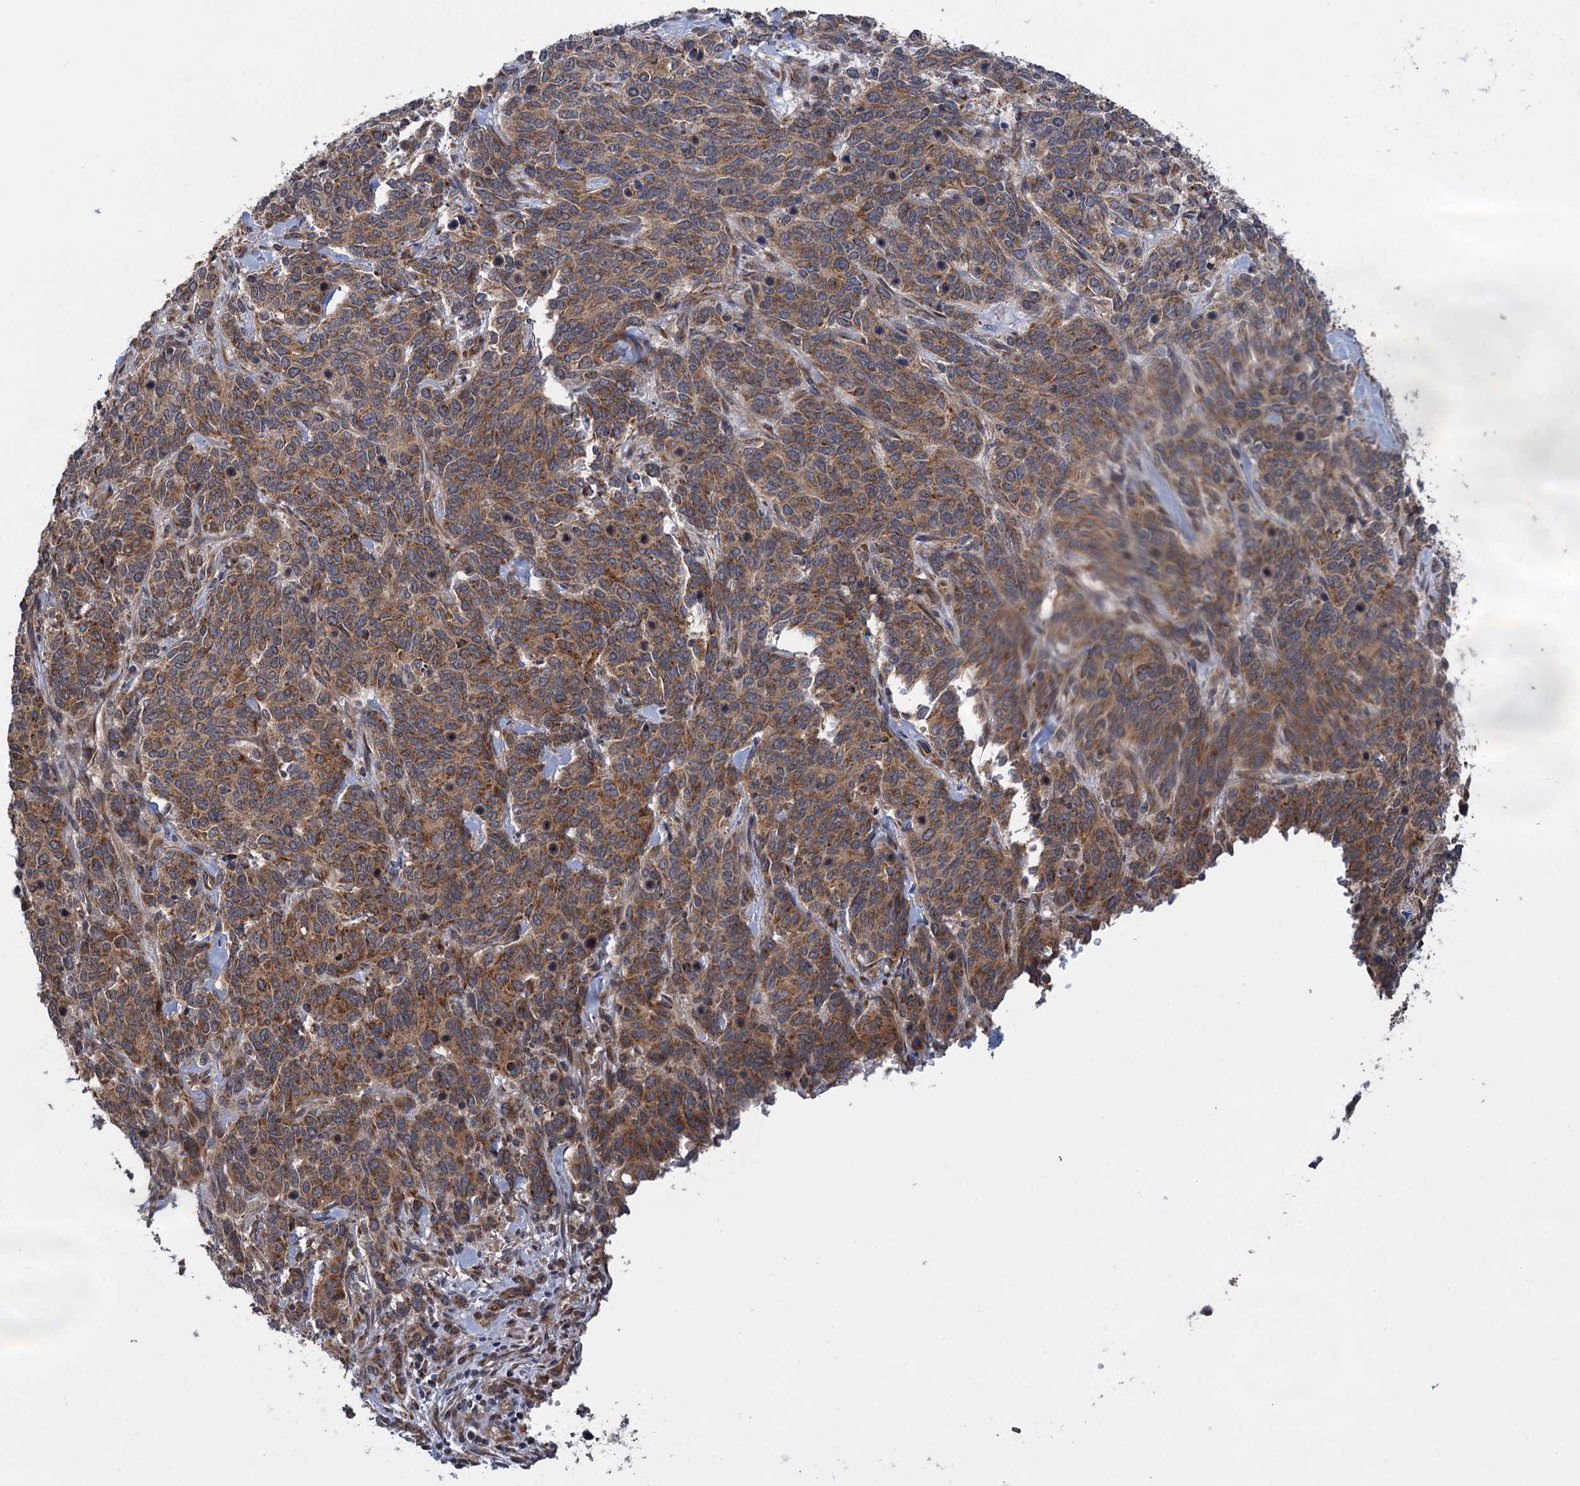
{"staining": {"intensity": "moderate", "quantity": ">75%", "location": "cytoplasmic/membranous"}, "tissue": "cervical cancer", "cell_type": "Tumor cells", "image_type": "cancer", "snomed": [{"axis": "morphology", "description": "Squamous cell carcinoma, NOS"}, {"axis": "topography", "description": "Cervix"}], "caption": "Cervical cancer (squamous cell carcinoma) stained with a brown dye exhibits moderate cytoplasmic/membranous positive staining in approximately >75% of tumor cells.", "gene": "HAUS1", "patient": {"sex": "female", "age": 60}}